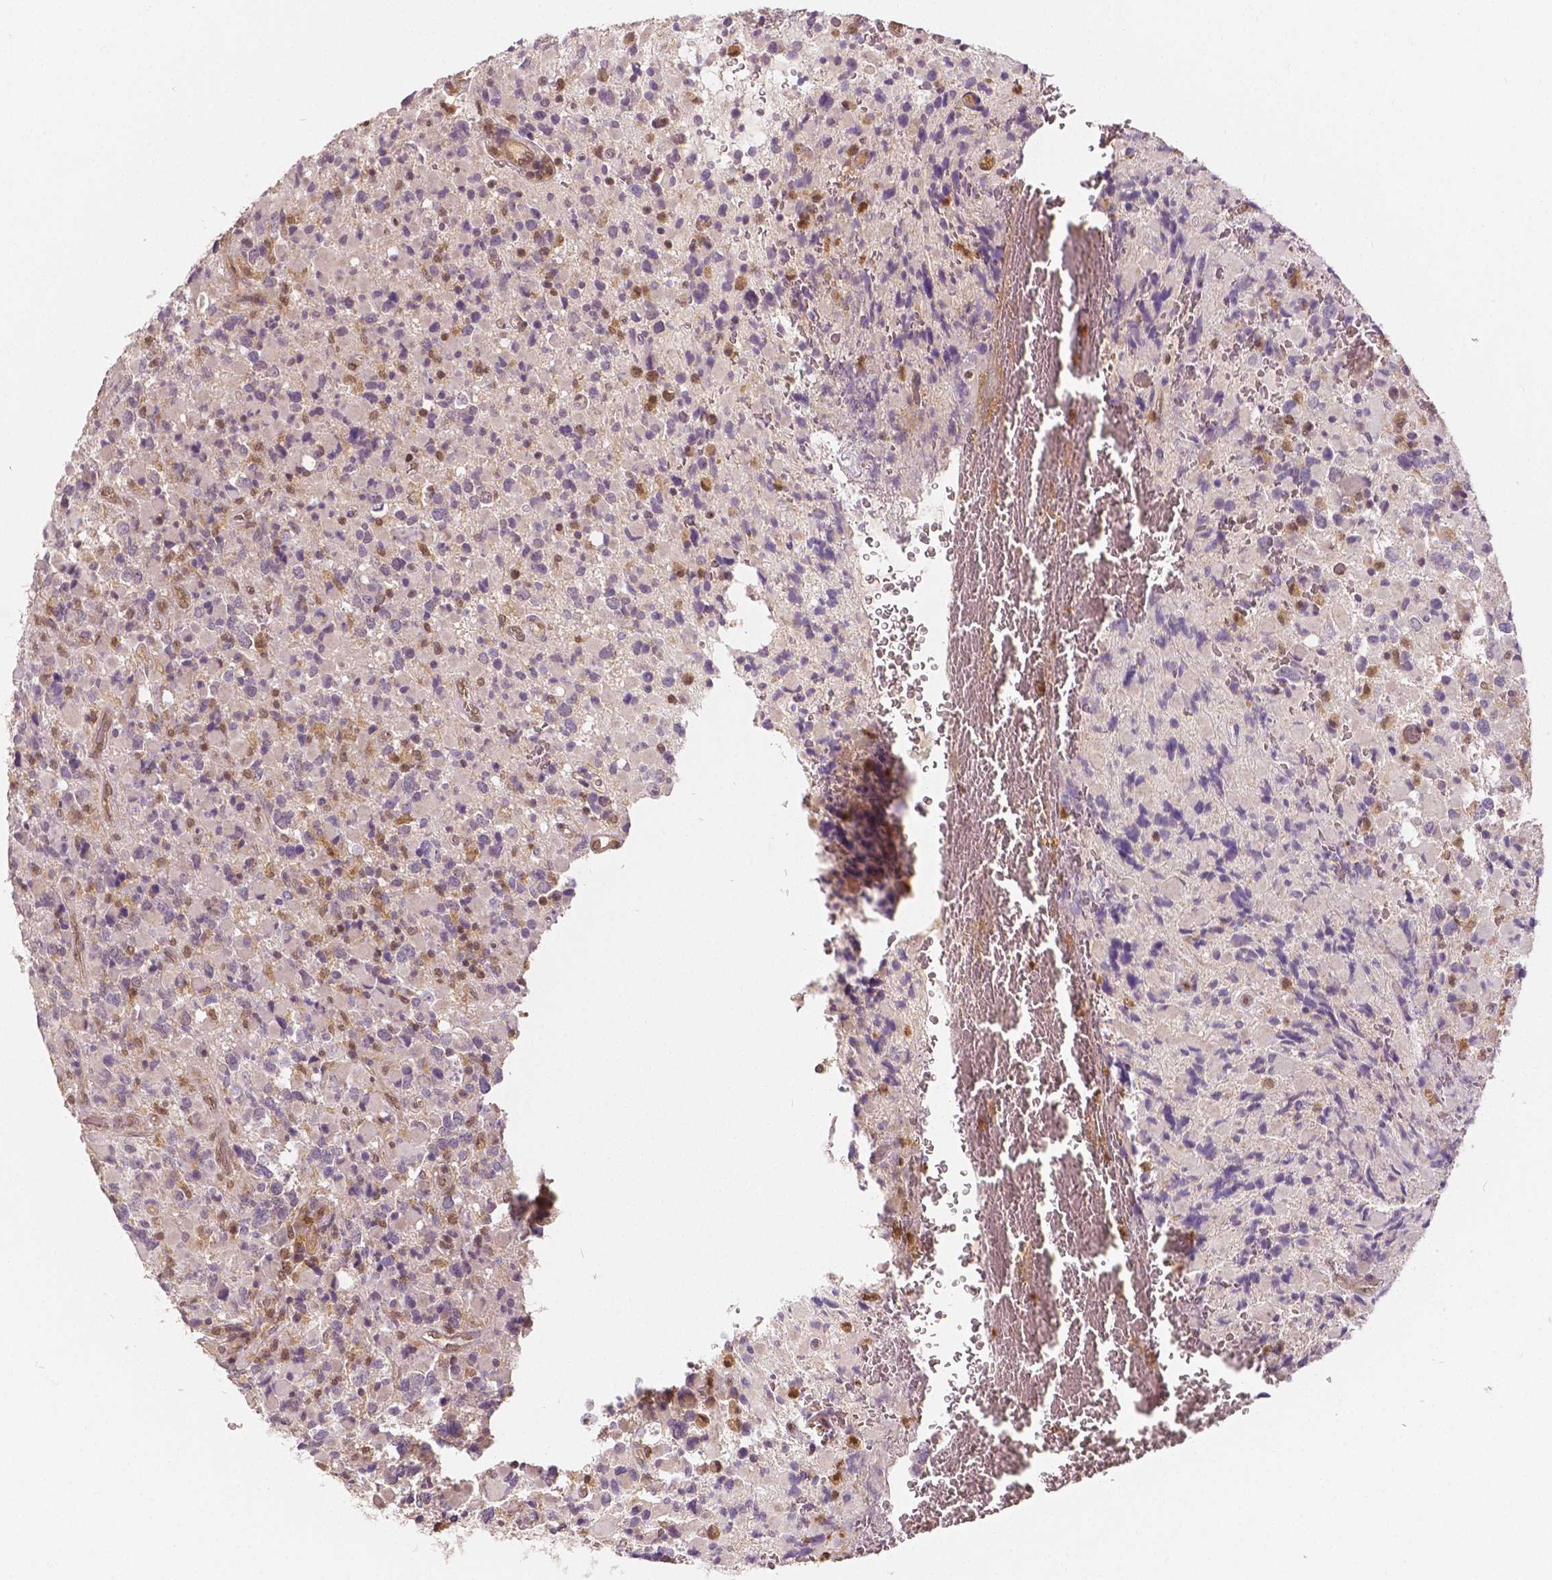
{"staining": {"intensity": "negative", "quantity": "none", "location": "none"}, "tissue": "glioma", "cell_type": "Tumor cells", "image_type": "cancer", "snomed": [{"axis": "morphology", "description": "Glioma, malignant, High grade"}, {"axis": "topography", "description": "Brain"}], "caption": "A micrograph of malignant high-grade glioma stained for a protein exhibits no brown staining in tumor cells.", "gene": "NAPRT", "patient": {"sex": "female", "age": 40}}